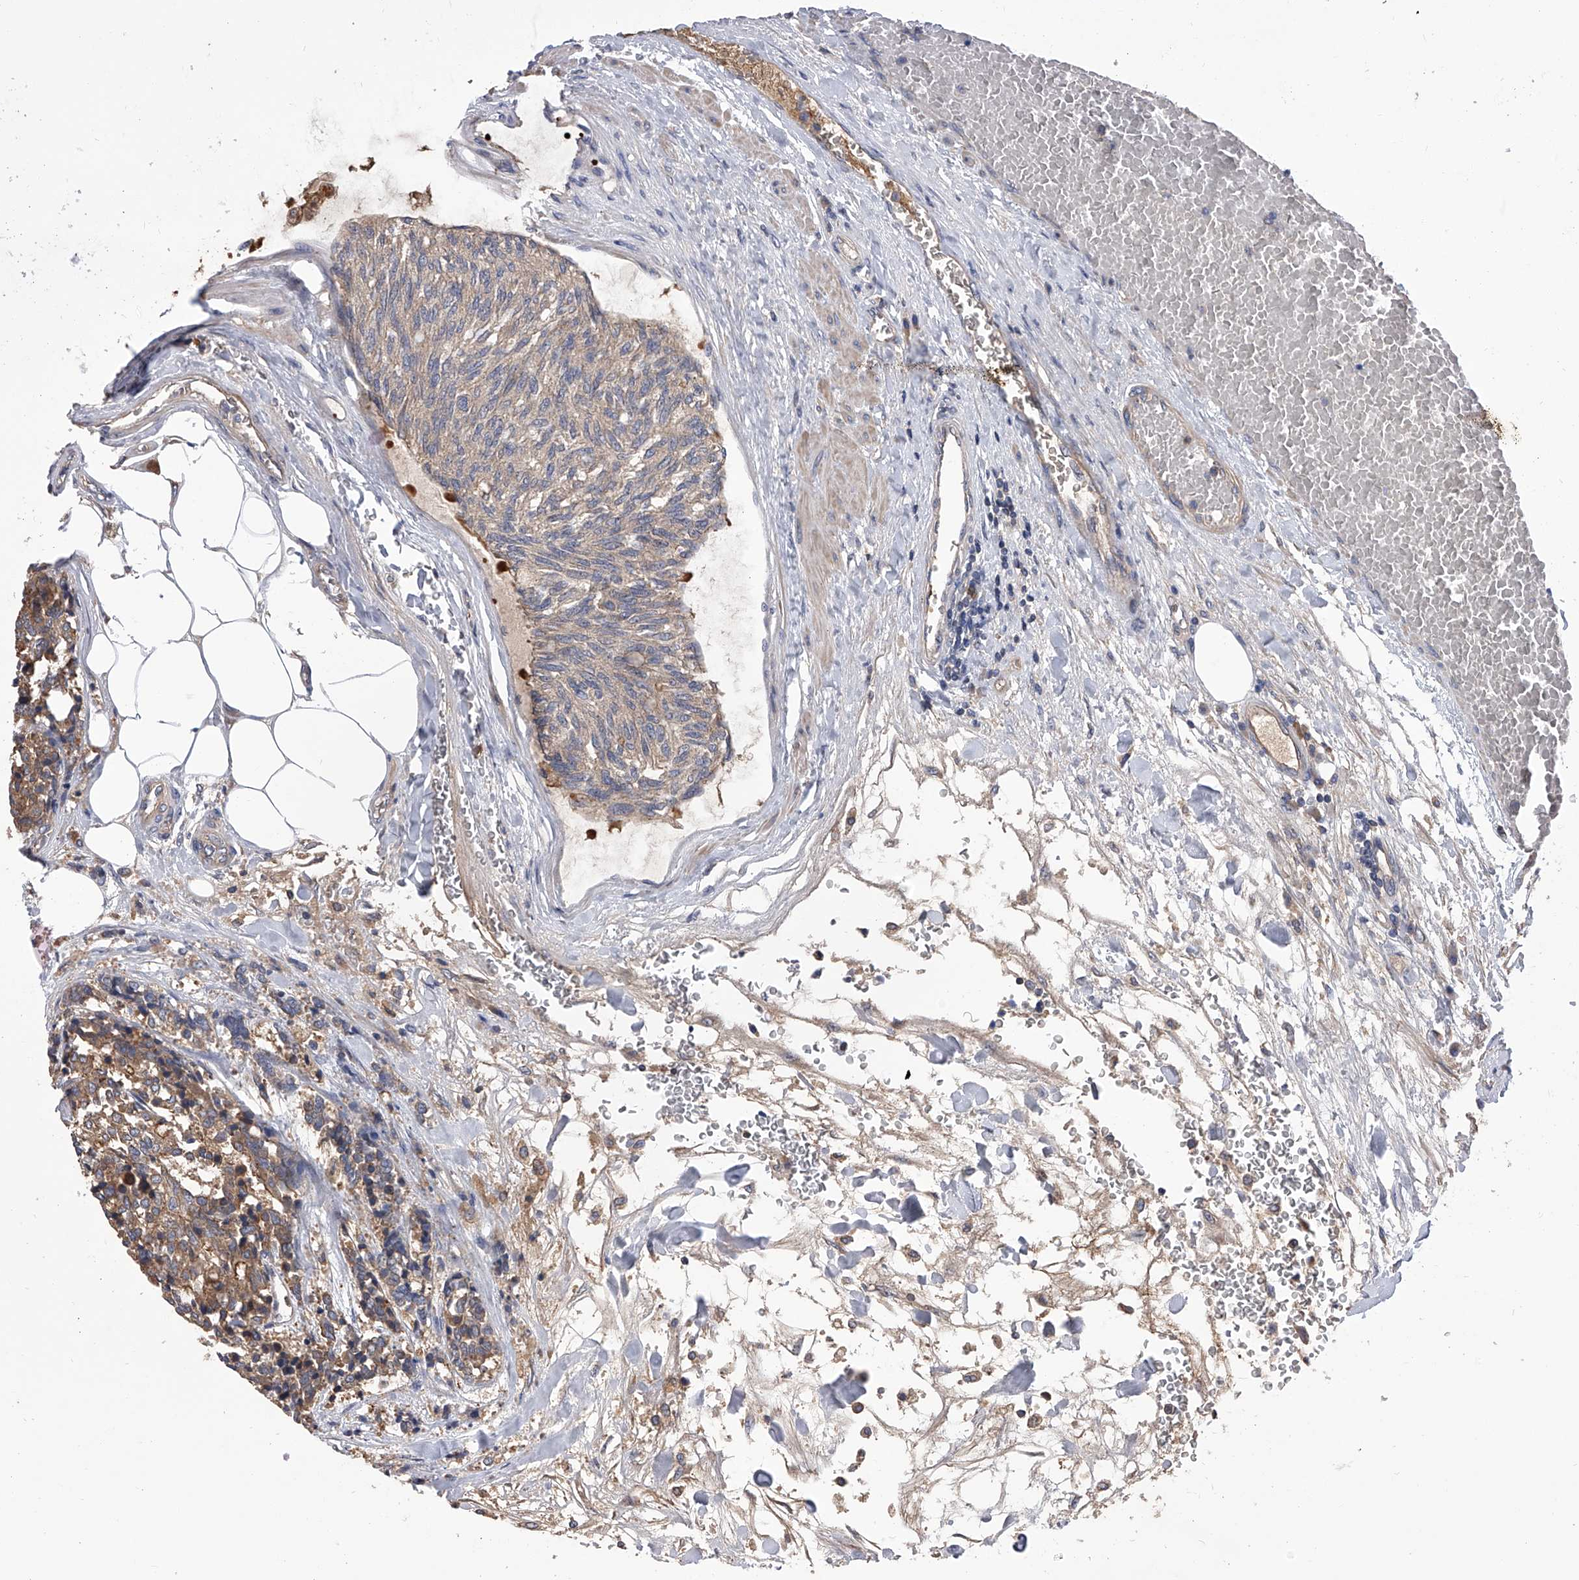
{"staining": {"intensity": "weak", "quantity": "25%-75%", "location": "cytoplasmic/membranous"}, "tissue": "carcinoid", "cell_type": "Tumor cells", "image_type": "cancer", "snomed": [{"axis": "morphology", "description": "Carcinoid, malignant, NOS"}, {"axis": "topography", "description": "Pancreas"}], "caption": "Protein expression analysis of malignant carcinoid reveals weak cytoplasmic/membranous positivity in approximately 25%-75% of tumor cells.", "gene": "CUL7", "patient": {"sex": "female", "age": 54}}